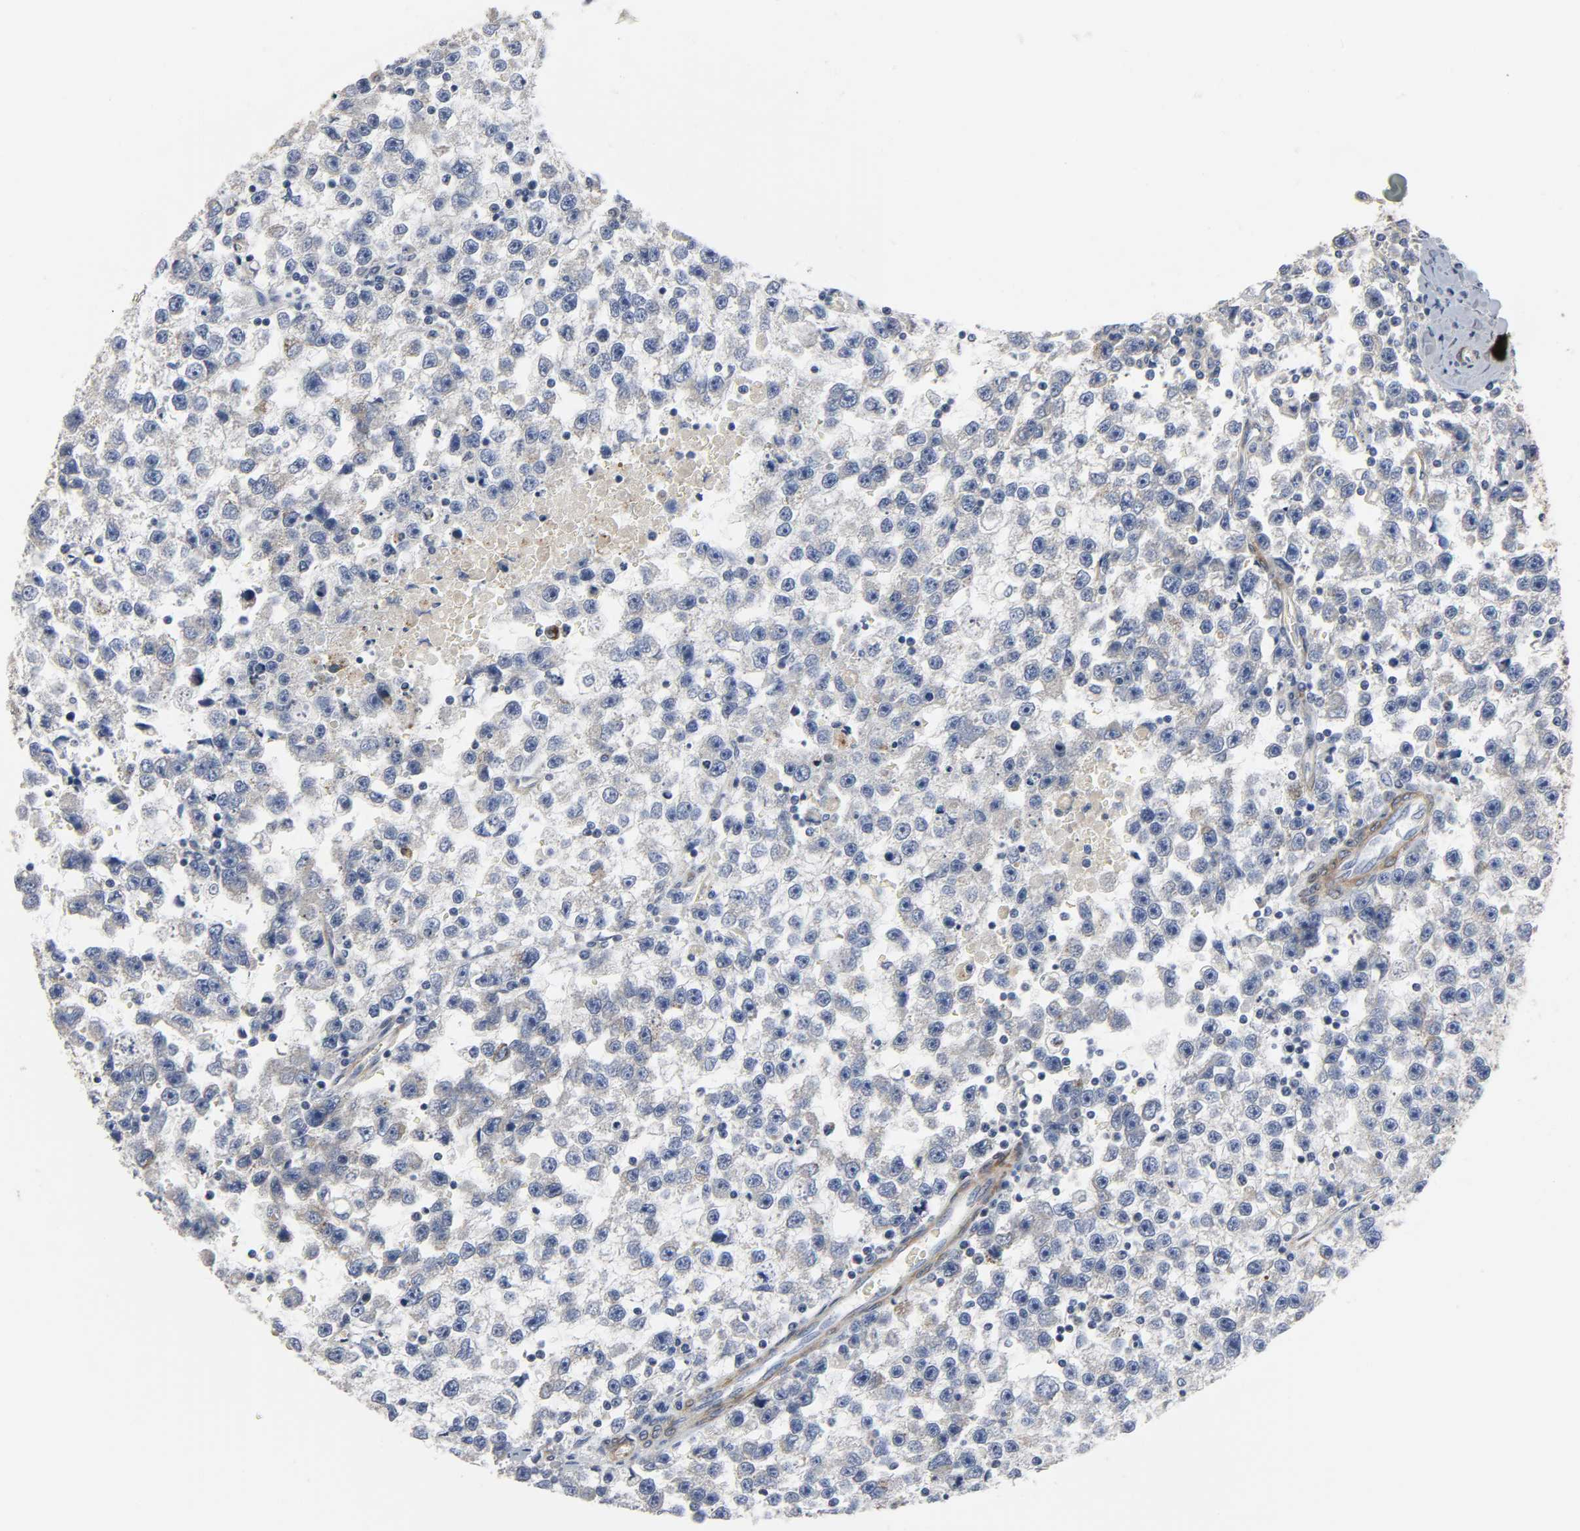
{"staining": {"intensity": "moderate", "quantity": "25%-75%", "location": "cytoplasmic/membranous"}, "tissue": "testis cancer", "cell_type": "Tumor cells", "image_type": "cancer", "snomed": [{"axis": "morphology", "description": "Seminoma, NOS"}, {"axis": "topography", "description": "Testis"}], "caption": "IHC staining of testis cancer (seminoma), which demonstrates medium levels of moderate cytoplasmic/membranous staining in about 25%-75% of tumor cells indicating moderate cytoplasmic/membranous protein positivity. The staining was performed using DAB (3,3'-diaminobenzidine) (brown) for protein detection and nuclei were counterstained in hematoxylin (blue).", "gene": "ARHGAP1", "patient": {"sex": "male", "age": 33}}